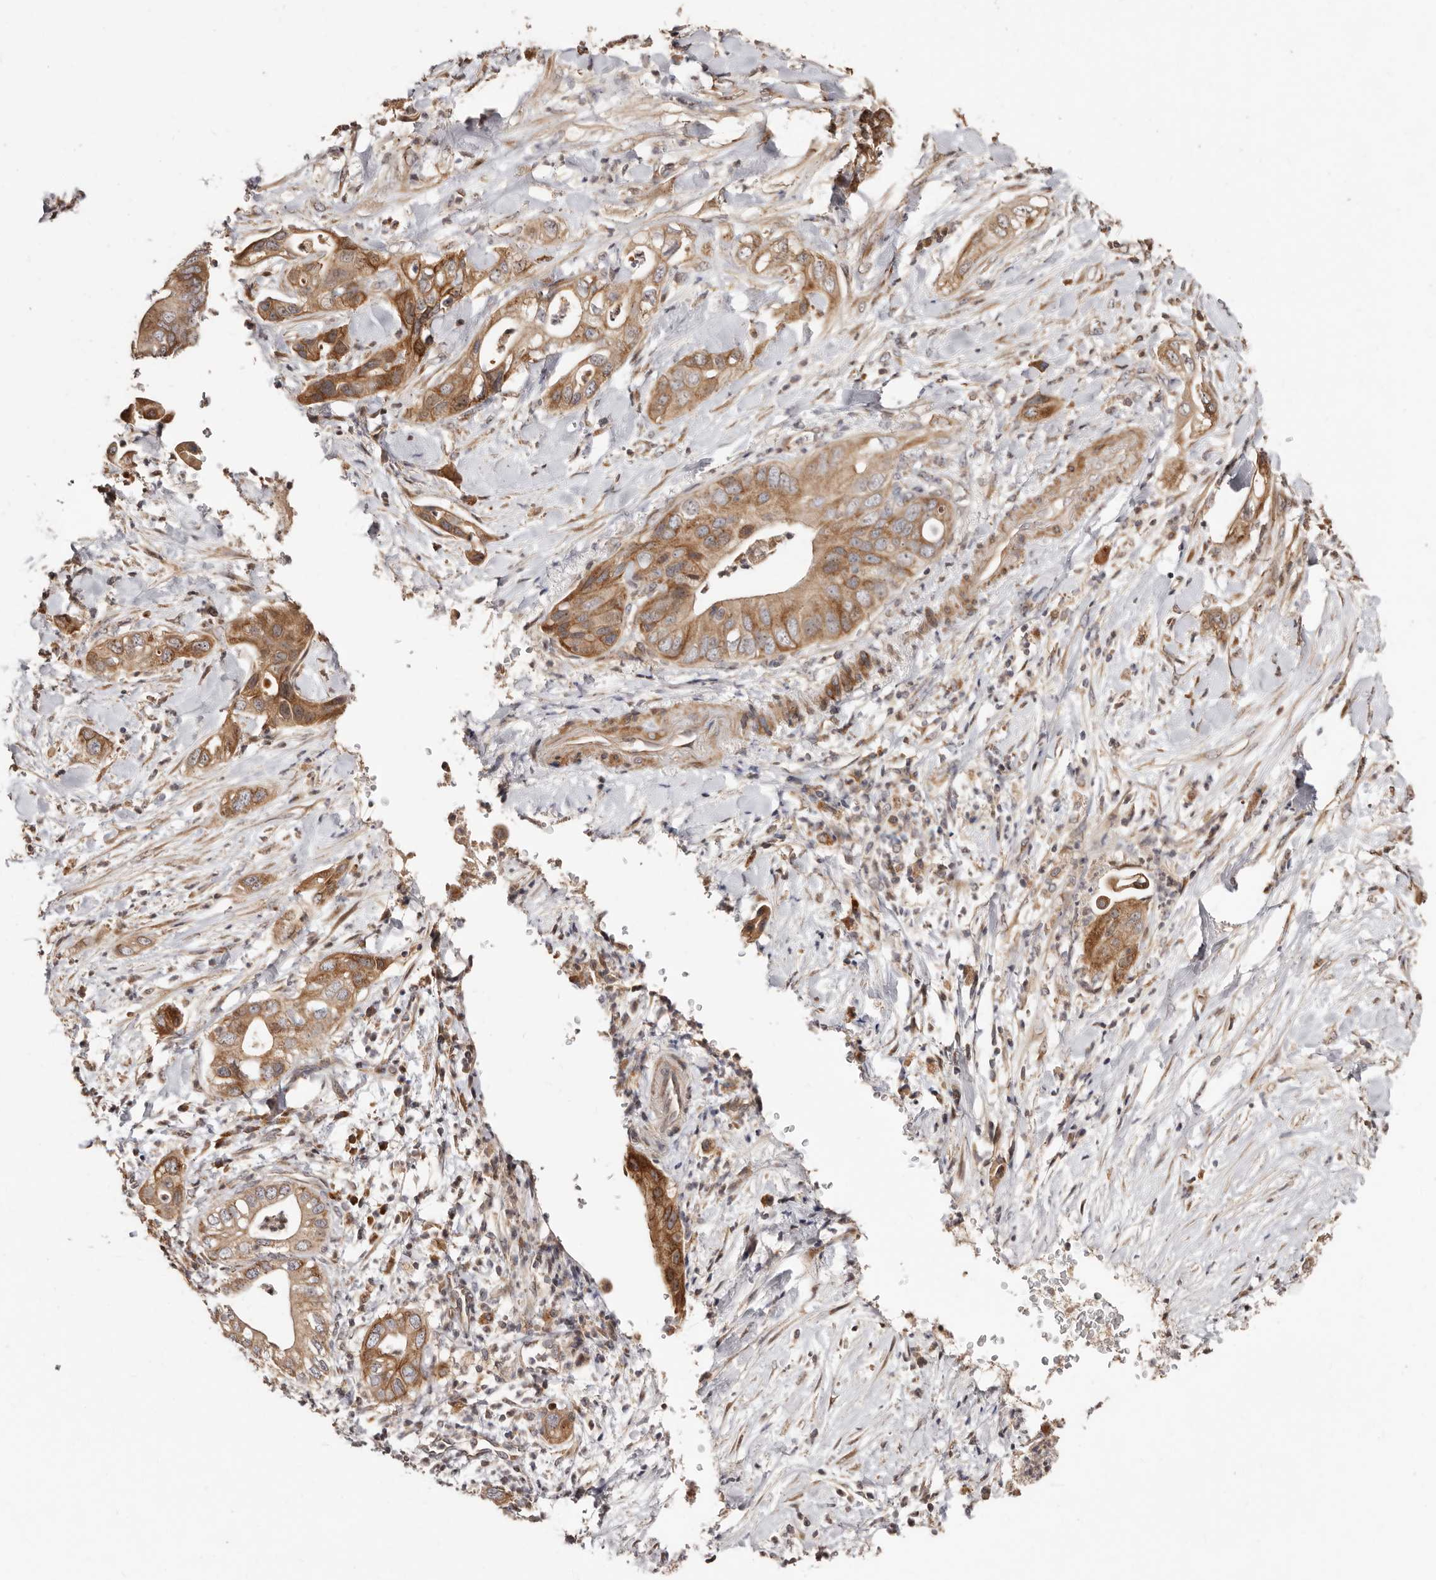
{"staining": {"intensity": "moderate", "quantity": ">75%", "location": "cytoplasmic/membranous"}, "tissue": "pancreatic cancer", "cell_type": "Tumor cells", "image_type": "cancer", "snomed": [{"axis": "morphology", "description": "Adenocarcinoma, NOS"}, {"axis": "topography", "description": "Pancreas"}], "caption": "Immunohistochemical staining of adenocarcinoma (pancreatic) exhibits medium levels of moderate cytoplasmic/membranous staining in approximately >75% of tumor cells.", "gene": "APOL6", "patient": {"sex": "female", "age": 78}}